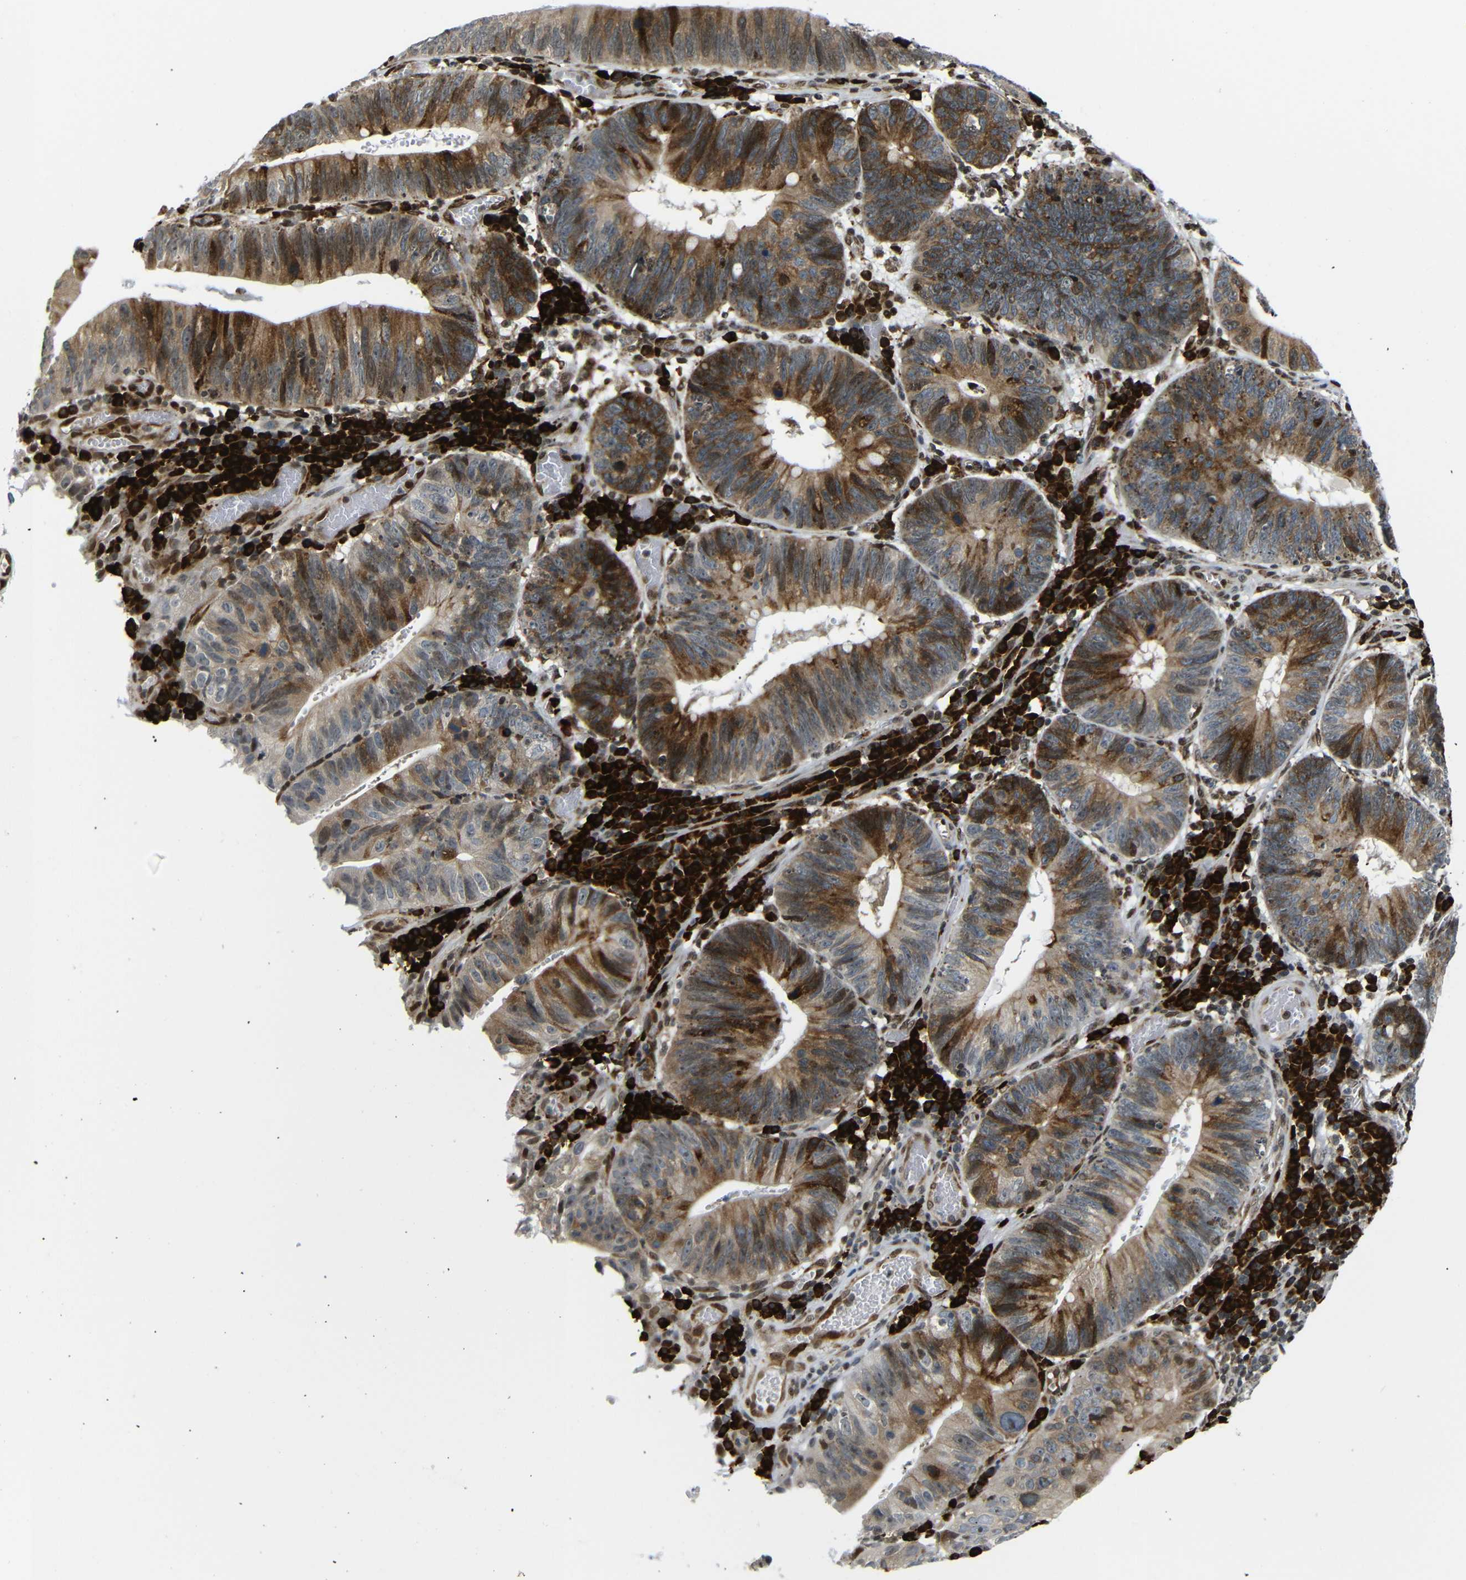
{"staining": {"intensity": "moderate", "quantity": ">75%", "location": "cytoplasmic/membranous"}, "tissue": "stomach cancer", "cell_type": "Tumor cells", "image_type": "cancer", "snomed": [{"axis": "morphology", "description": "Adenocarcinoma, NOS"}, {"axis": "topography", "description": "Stomach"}], "caption": "Tumor cells display medium levels of moderate cytoplasmic/membranous staining in approximately >75% of cells in human adenocarcinoma (stomach).", "gene": "SPCS2", "patient": {"sex": "male", "age": 59}}